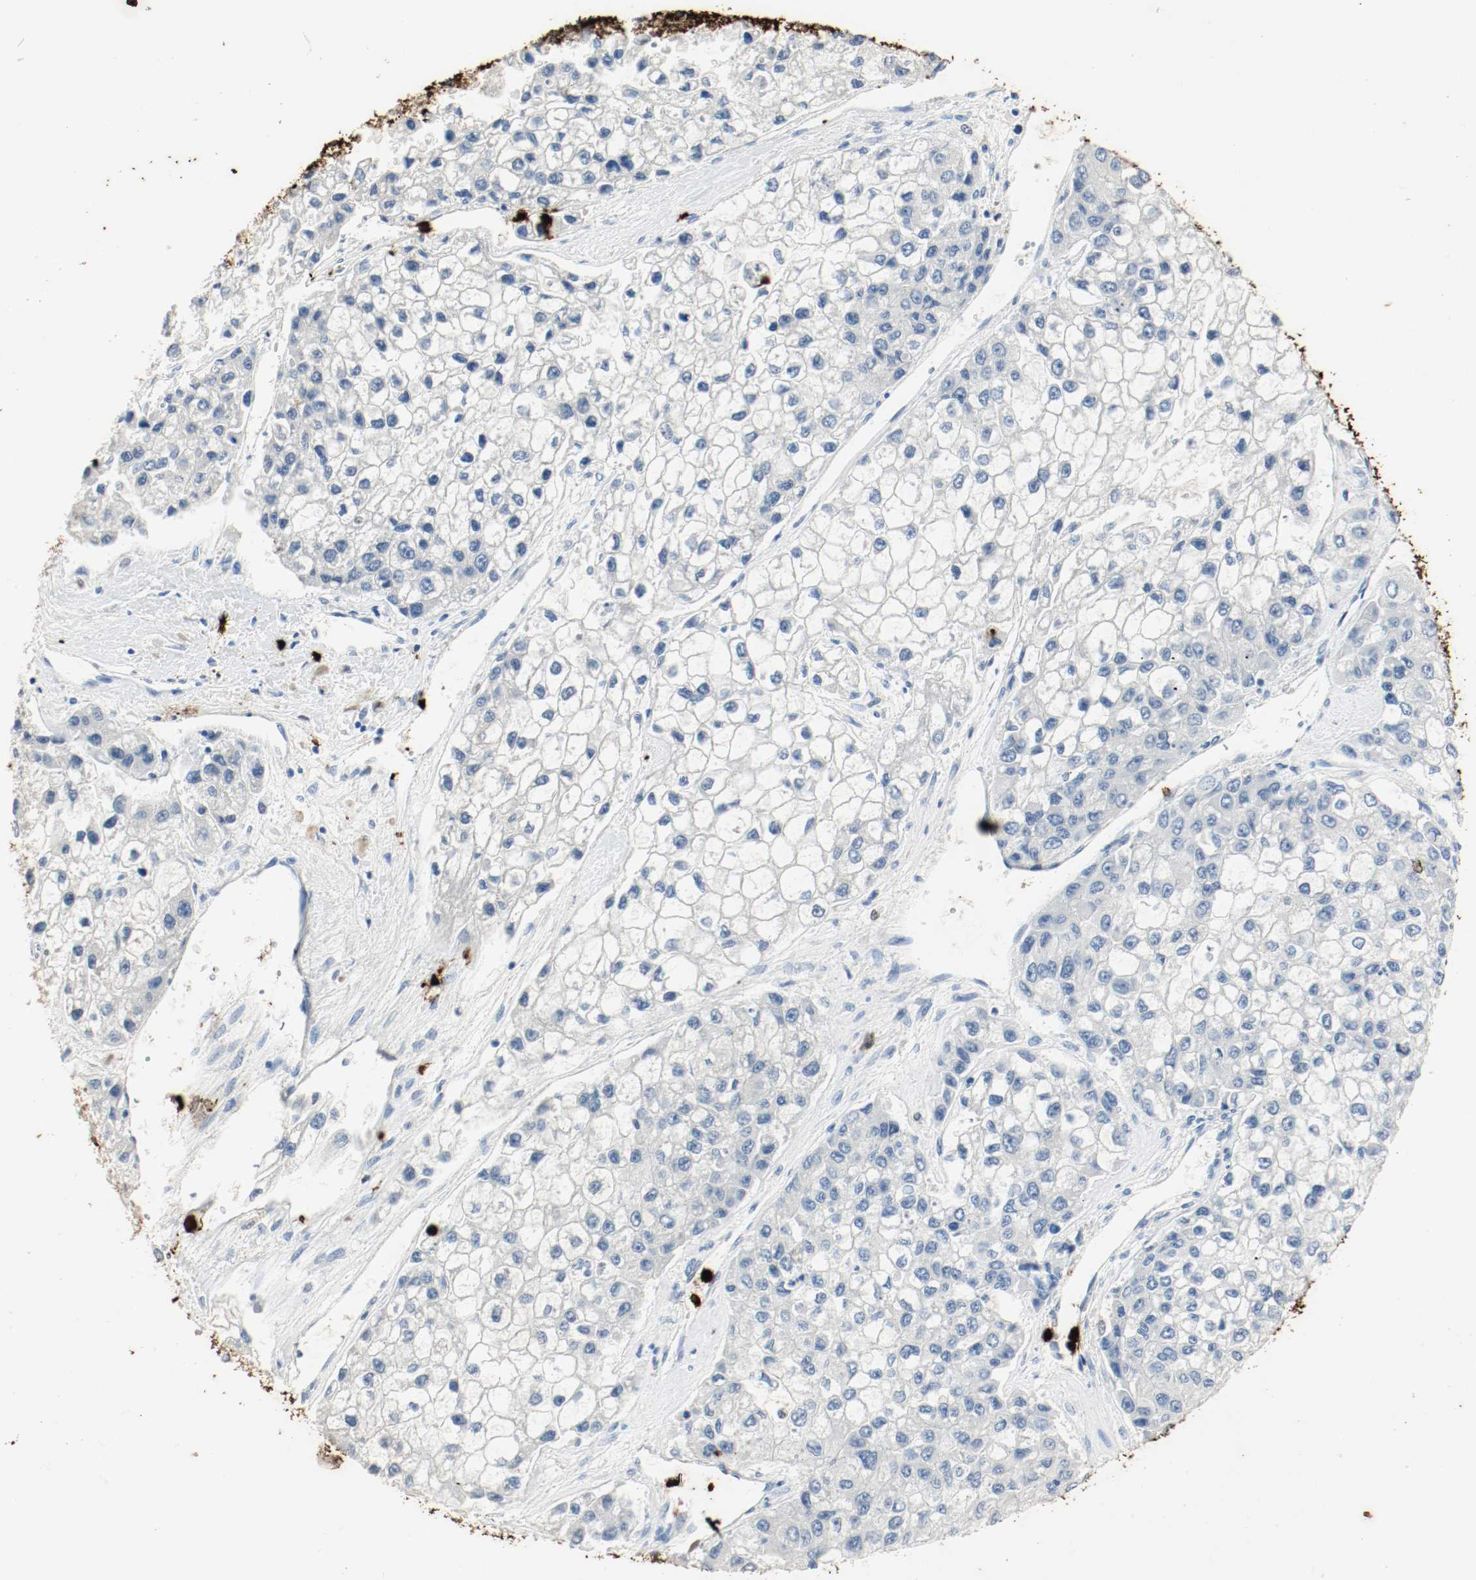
{"staining": {"intensity": "negative", "quantity": "none", "location": "none"}, "tissue": "liver cancer", "cell_type": "Tumor cells", "image_type": "cancer", "snomed": [{"axis": "morphology", "description": "Carcinoma, Hepatocellular, NOS"}, {"axis": "topography", "description": "Liver"}], "caption": "Histopathology image shows no significant protein expression in tumor cells of liver cancer. (Immunohistochemistry (ihc), brightfield microscopy, high magnification).", "gene": "S100A9", "patient": {"sex": "female", "age": 66}}